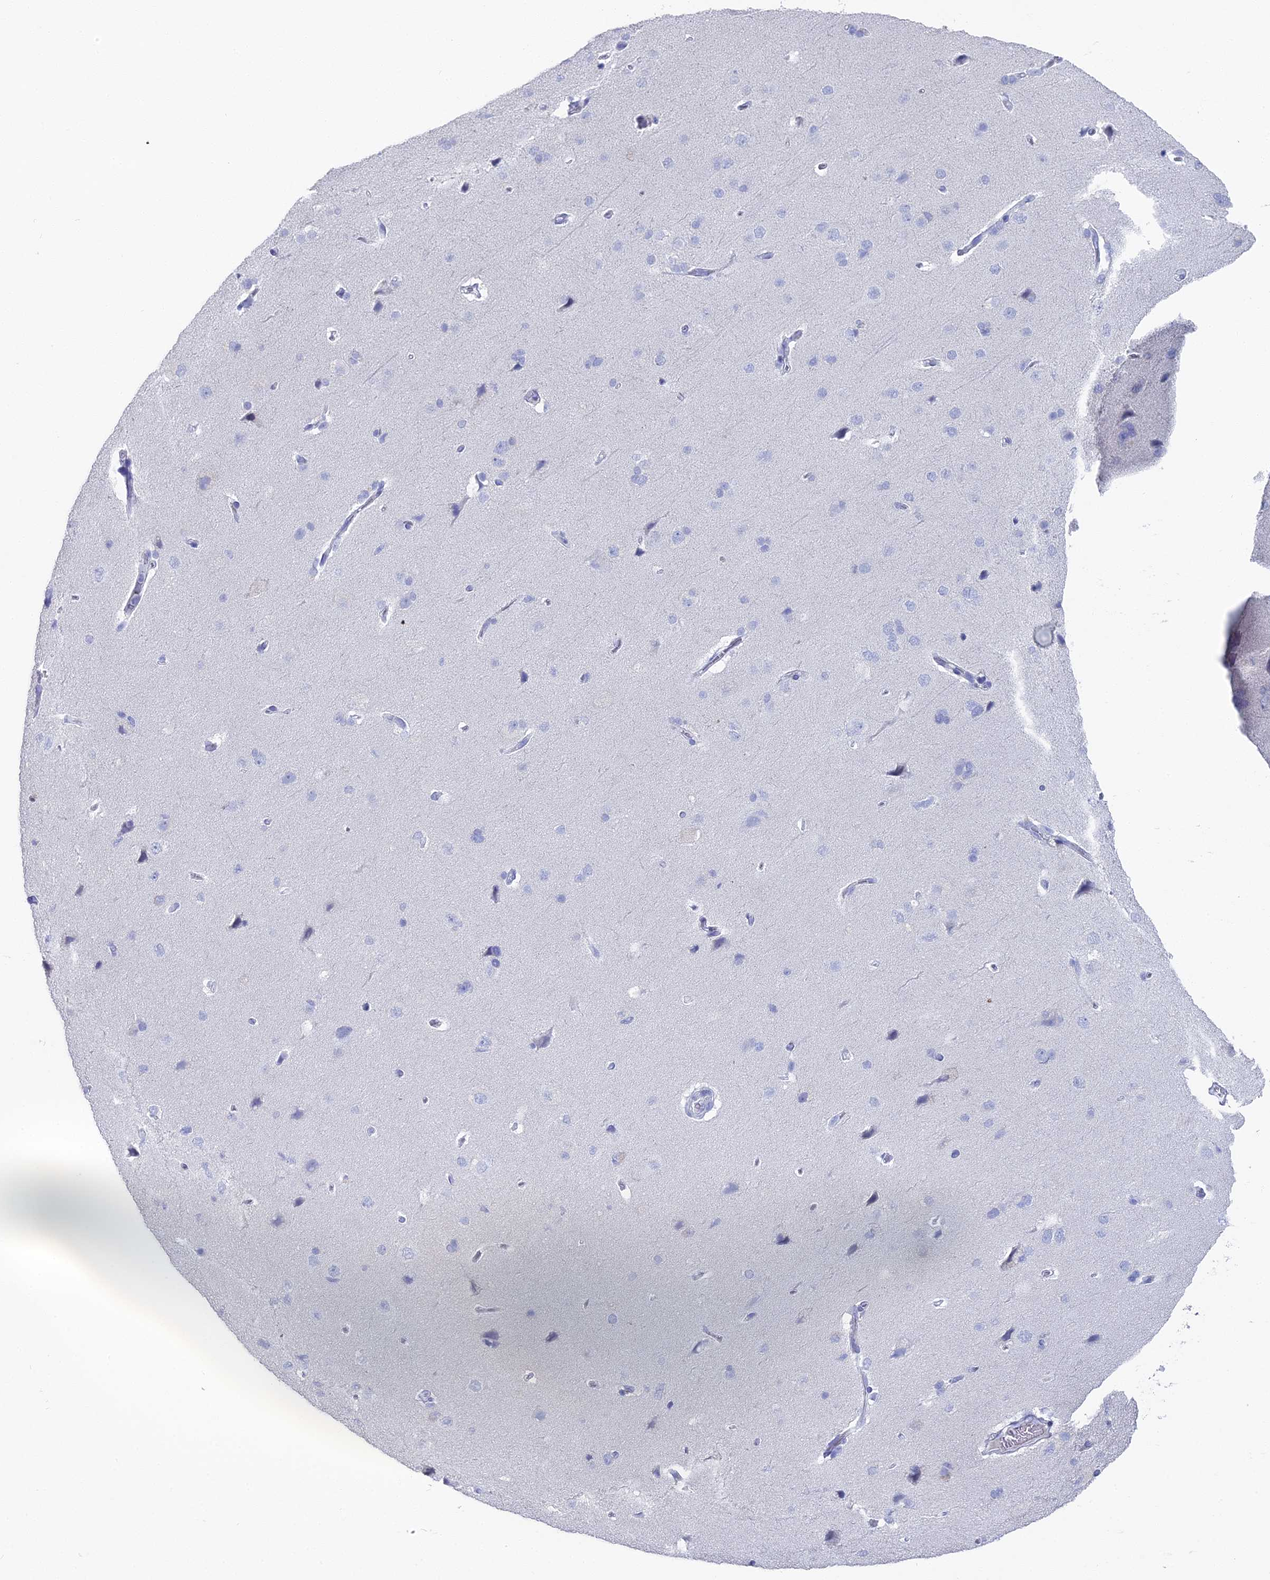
{"staining": {"intensity": "negative", "quantity": "none", "location": "none"}, "tissue": "cerebral cortex", "cell_type": "Endothelial cells", "image_type": "normal", "snomed": [{"axis": "morphology", "description": "Normal tissue, NOS"}, {"axis": "topography", "description": "Cerebral cortex"}], "caption": "This is a histopathology image of IHC staining of normal cerebral cortex, which shows no staining in endothelial cells.", "gene": "ALPP", "patient": {"sex": "male", "age": 62}}